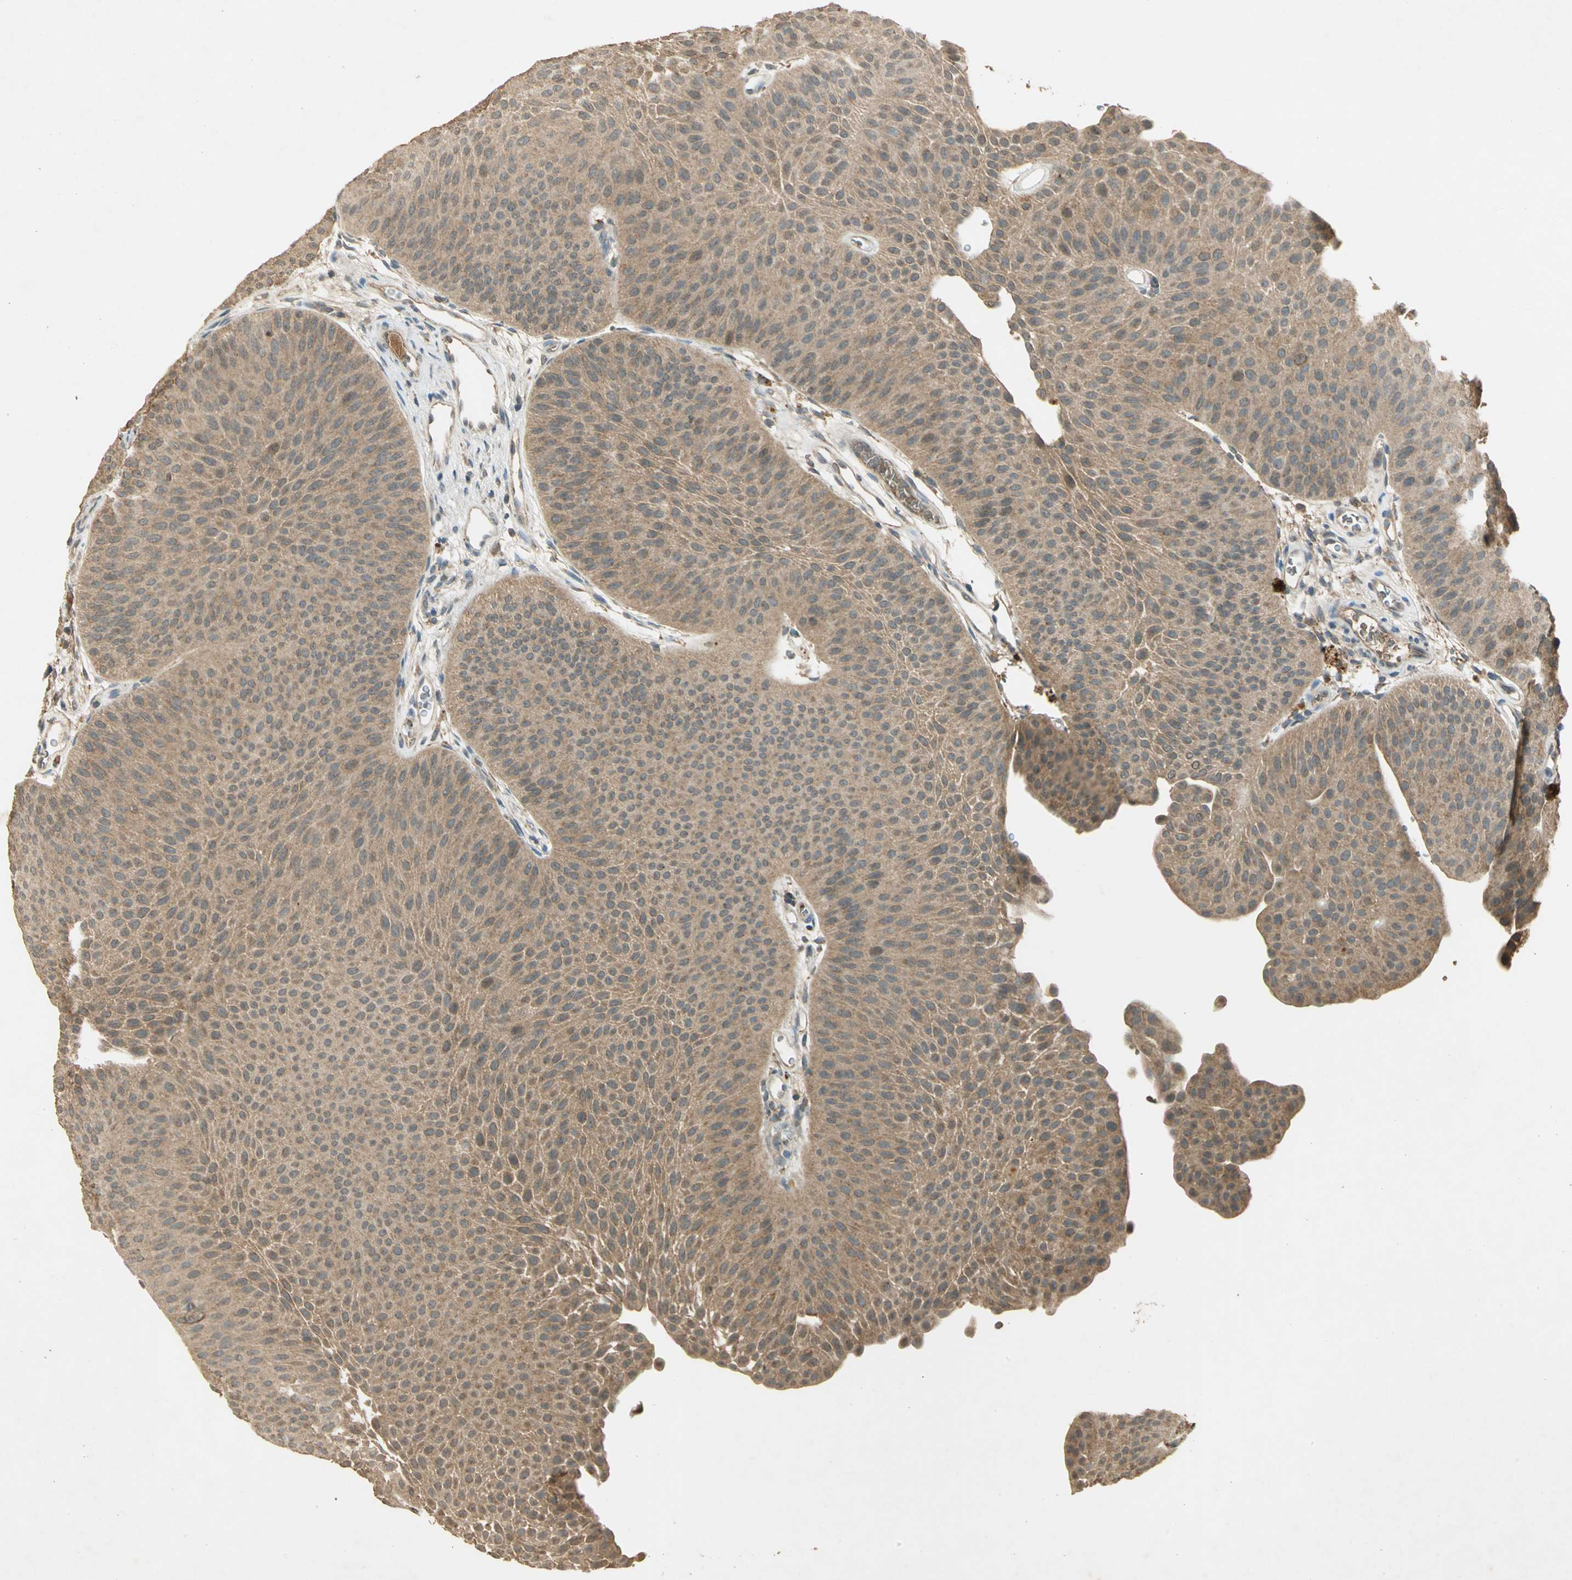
{"staining": {"intensity": "moderate", "quantity": ">75%", "location": "cytoplasmic/membranous"}, "tissue": "urothelial cancer", "cell_type": "Tumor cells", "image_type": "cancer", "snomed": [{"axis": "morphology", "description": "Urothelial carcinoma, Low grade"}, {"axis": "topography", "description": "Urinary bladder"}], "caption": "This photomicrograph exhibits urothelial cancer stained with immunohistochemistry (IHC) to label a protein in brown. The cytoplasmic/membranous of tumor cells show moderate positivity for the protein. Nuclei are counter-stained blue.", "gene": "KEAP1", "patient": {"sex": "female", "age": 60}}